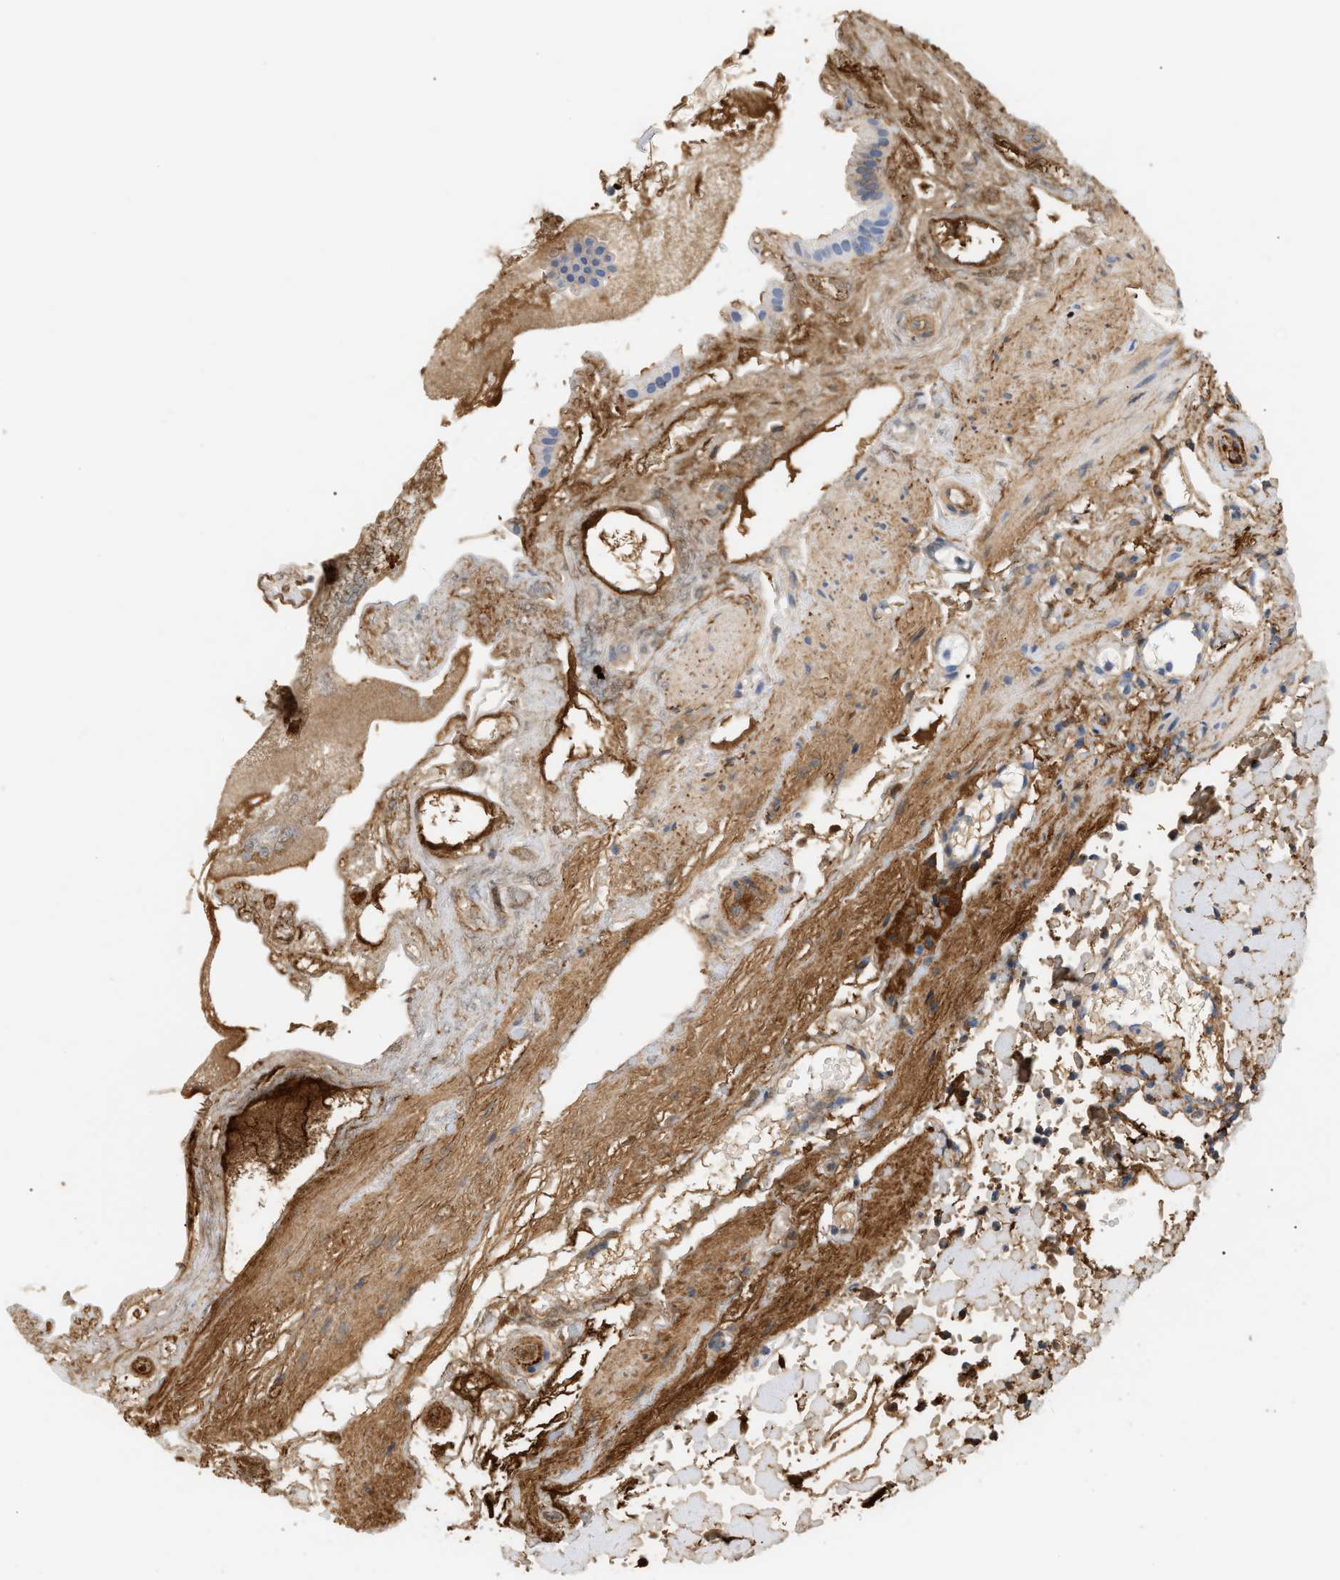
{"staining": {"intensity": "weak", "quantity": "25%-75%", "location": "cytoplasmic/membranous"}, "tissue": "gallbladder", "cell_type": "Glandular cells", "image_type": "normal", "snomed": [{"axis": "morphology", "description": "Normal tissue, NOS"}, {"axis": "topography", "description": "Gallbladder"}], "caption": "Weak cytoplasmic/membranous positivity for a protein is identified in approximately 25%-75% of glandular cells of benign gallbladder using IHC.", "gene": "CFH", "patient": {"sex": "female", "age": 26}}